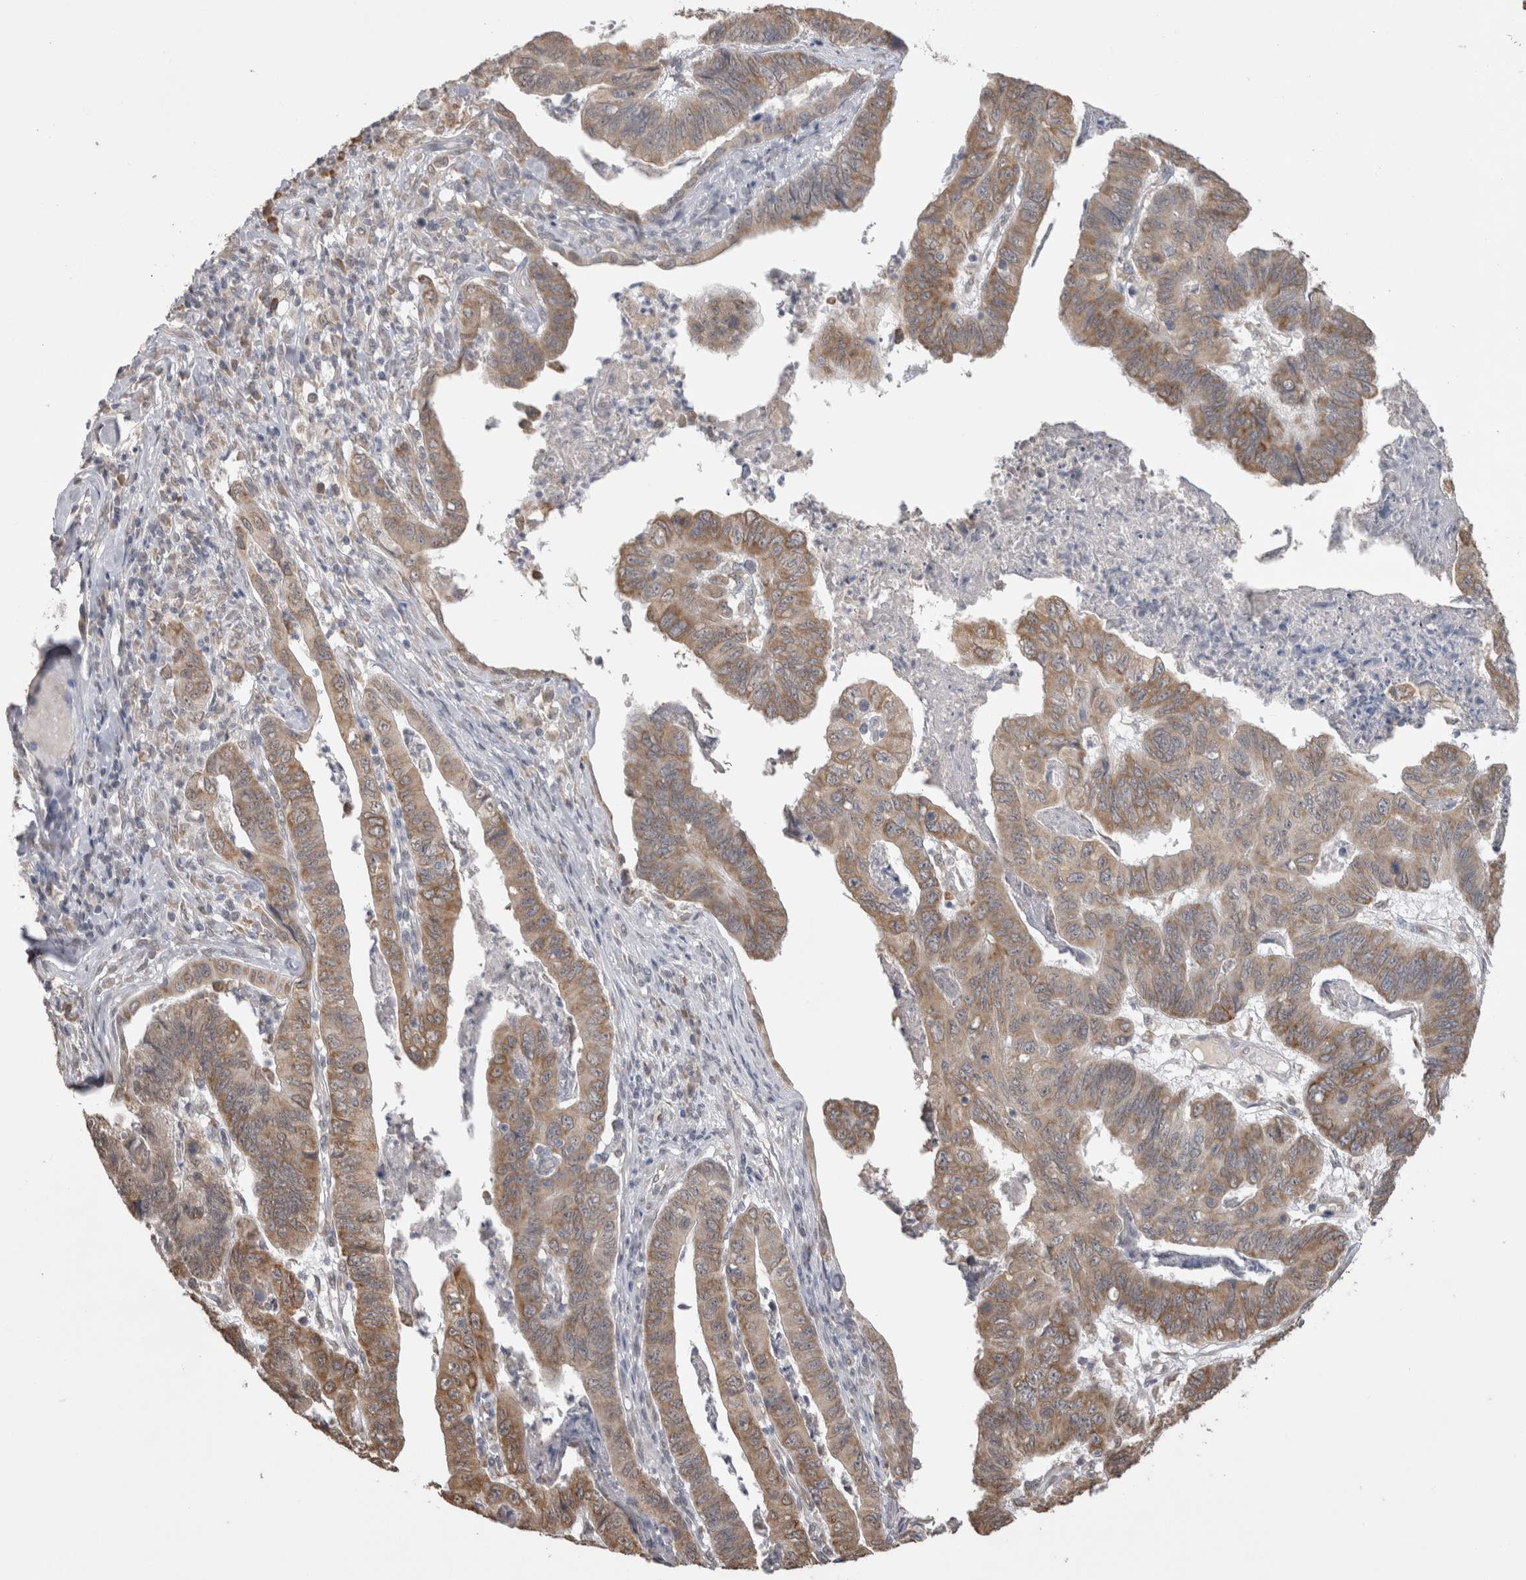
{"staining": {"intensity": "weak", "quantity": ">75%", "location": "cytoplasmic/membranous"}, "tissue": "stomach cancer", "cell_type": "Tumor cells", "image_type": "cancer", "snomed": [{"axis": "morphology", "description": "Adenocarcinoma, NOS"}, {"axis": "topography", "description": "Stomach, lower"}], "caption": "Immunohistochemistry (IHC) of stomach cancer (adenocarcinoma) demonstrates low levels of weak cytoplasmic/membranous expression in about >75% of tumor cells.", "gene": "NOMO1", "patient": {"sex": "male", "age": 77}}